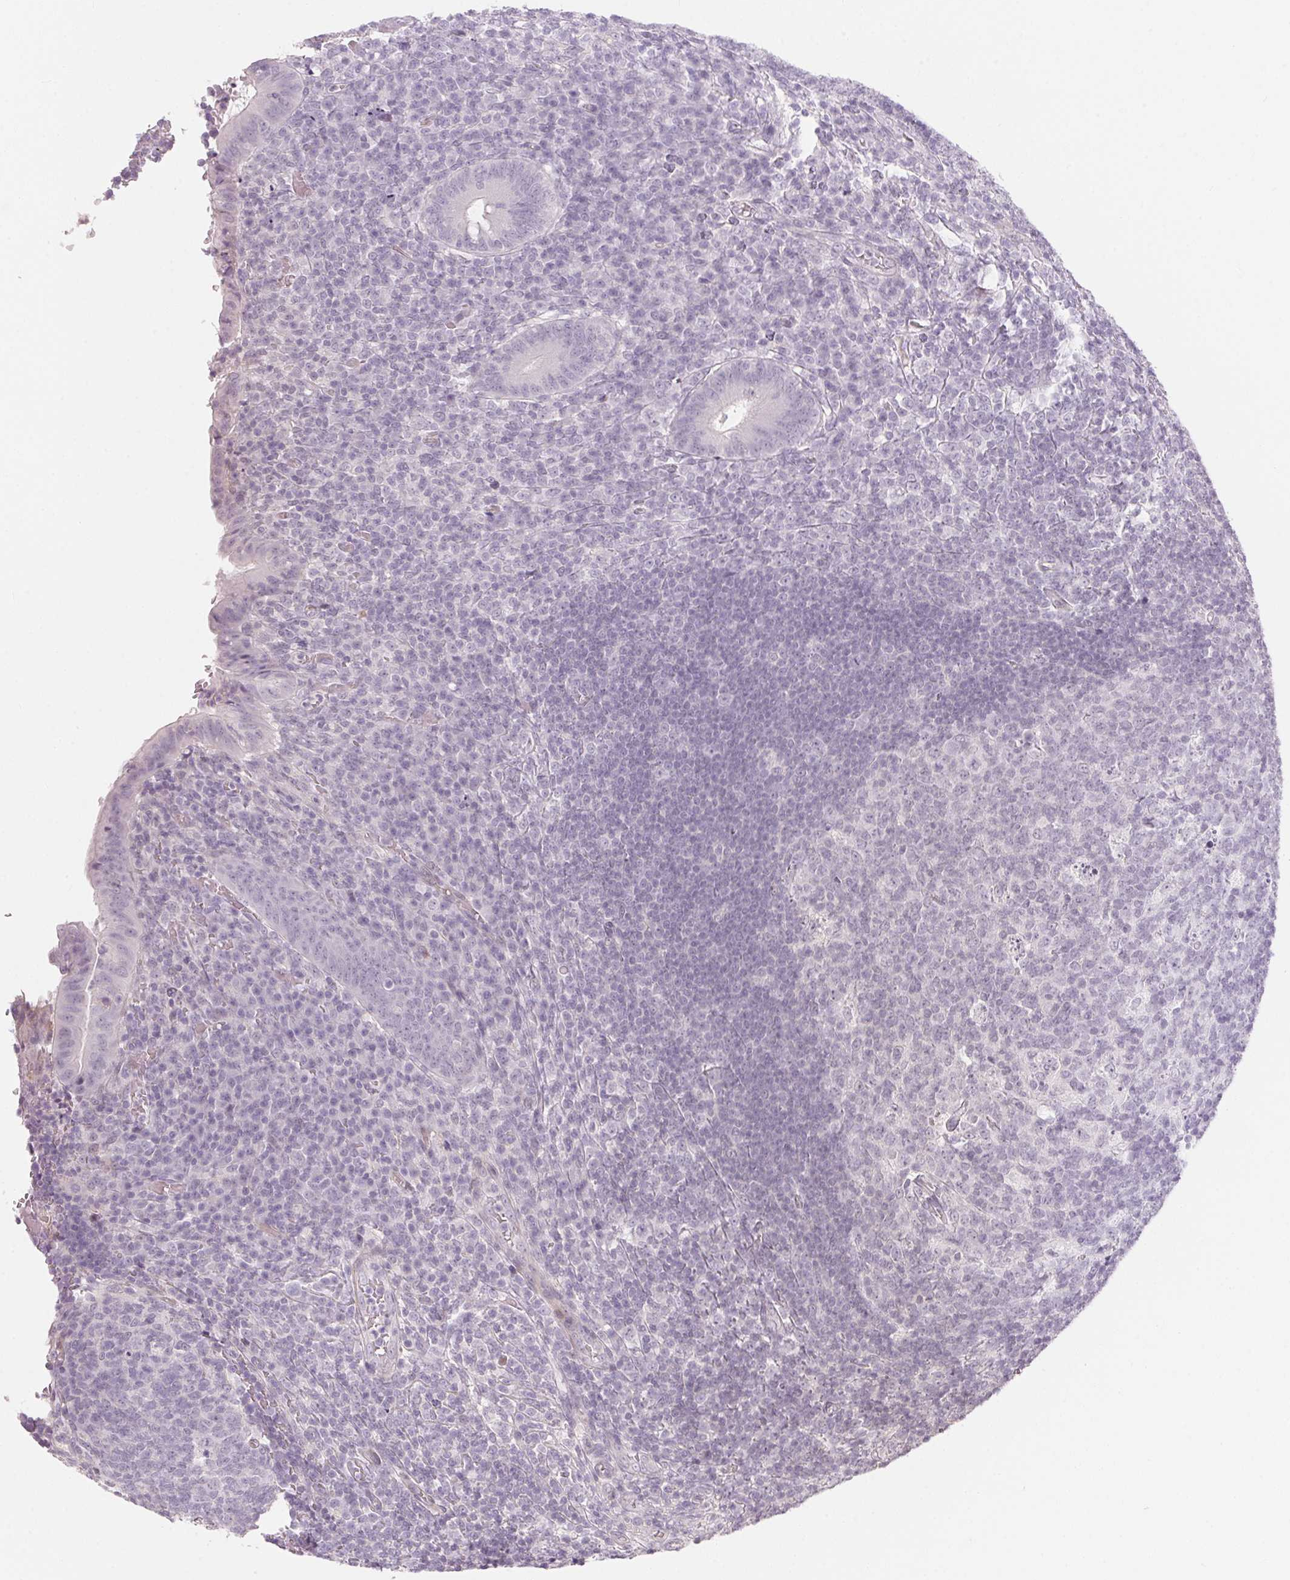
{"staining": {"intensity": "negative", "quantity": "none", "location": "none"}, "tissue": "appendix", "cell_type": "Glandular cells", "image_type": "normal", "snomed": [{"axis": "morphology", "description": "Normal tissue, NOS"}, {"axis": "topography", "description": "Appendix"}], "caption": "An immunohistochemistry (IHC) histopathology image of unremarkable appendix is shown. There is no staining in glandular cells of appendix. Nuclei are stained in blue.", "gene": "GDAP1L1", "patient": {"sex": "male", "age": 18}}